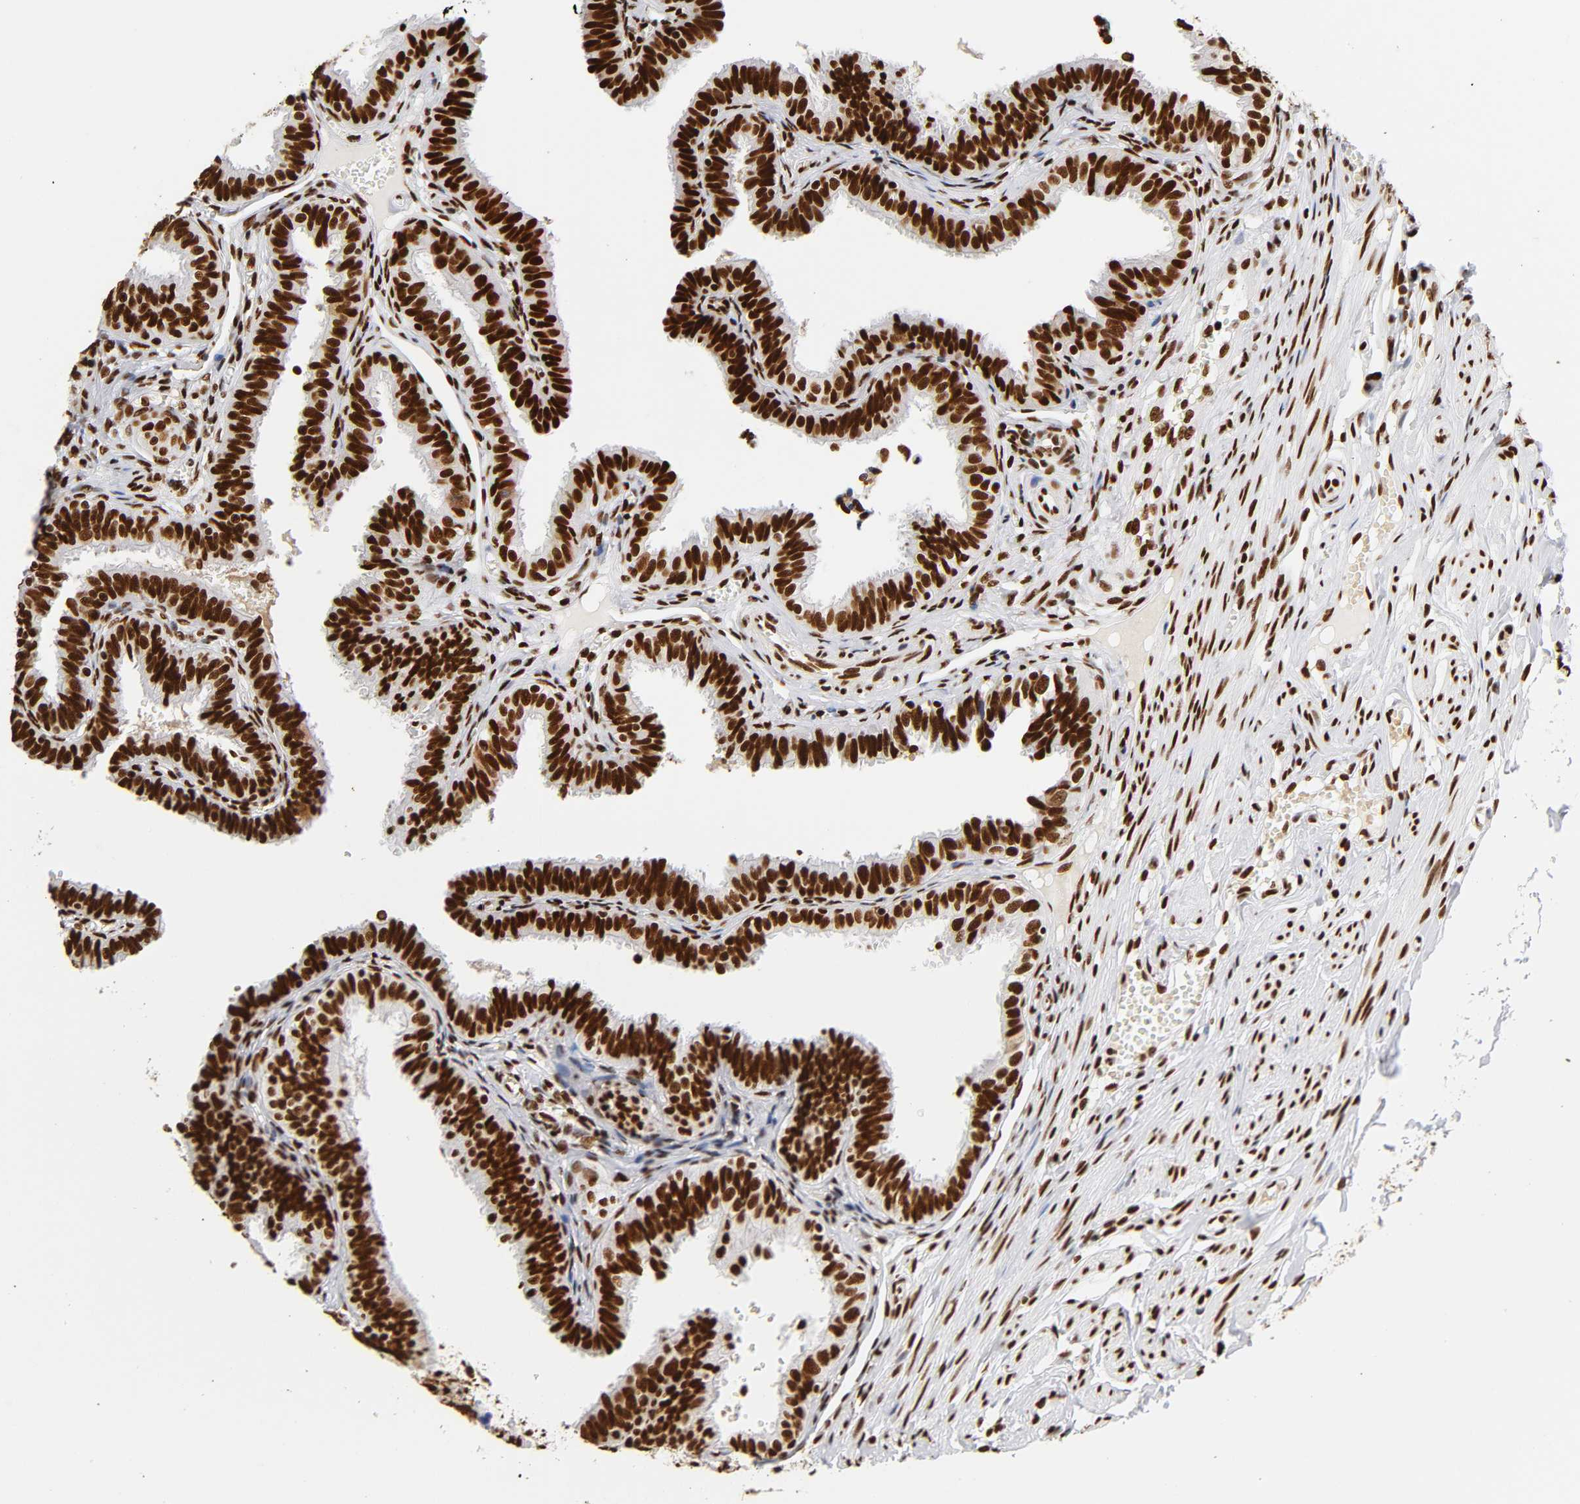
{"staining": {"intensity": "strong", "quantity": ">75%", "location": "nuclear"}, "tissue": "fallopian tube", "cell_type": "Glandular cells", "image_type": "normal", "snomed": [{"axis": "morphology", "description": "Normal tissue, NOS"}, {"axis": "topography", "description": "Fallopian tube"}], "caption": "High-magnification brightfield microscopy of unremarkable fallopian tube stained with DAB (3,3'-diaminobenzidine) (brown) and counterstained with hematoxylin (blue). glandular cells exhibit strong nuclear staining is seen in approximately>75% of cells.", "gene": "XRCC6", "patient": {"sex": "female", "age": 46}}